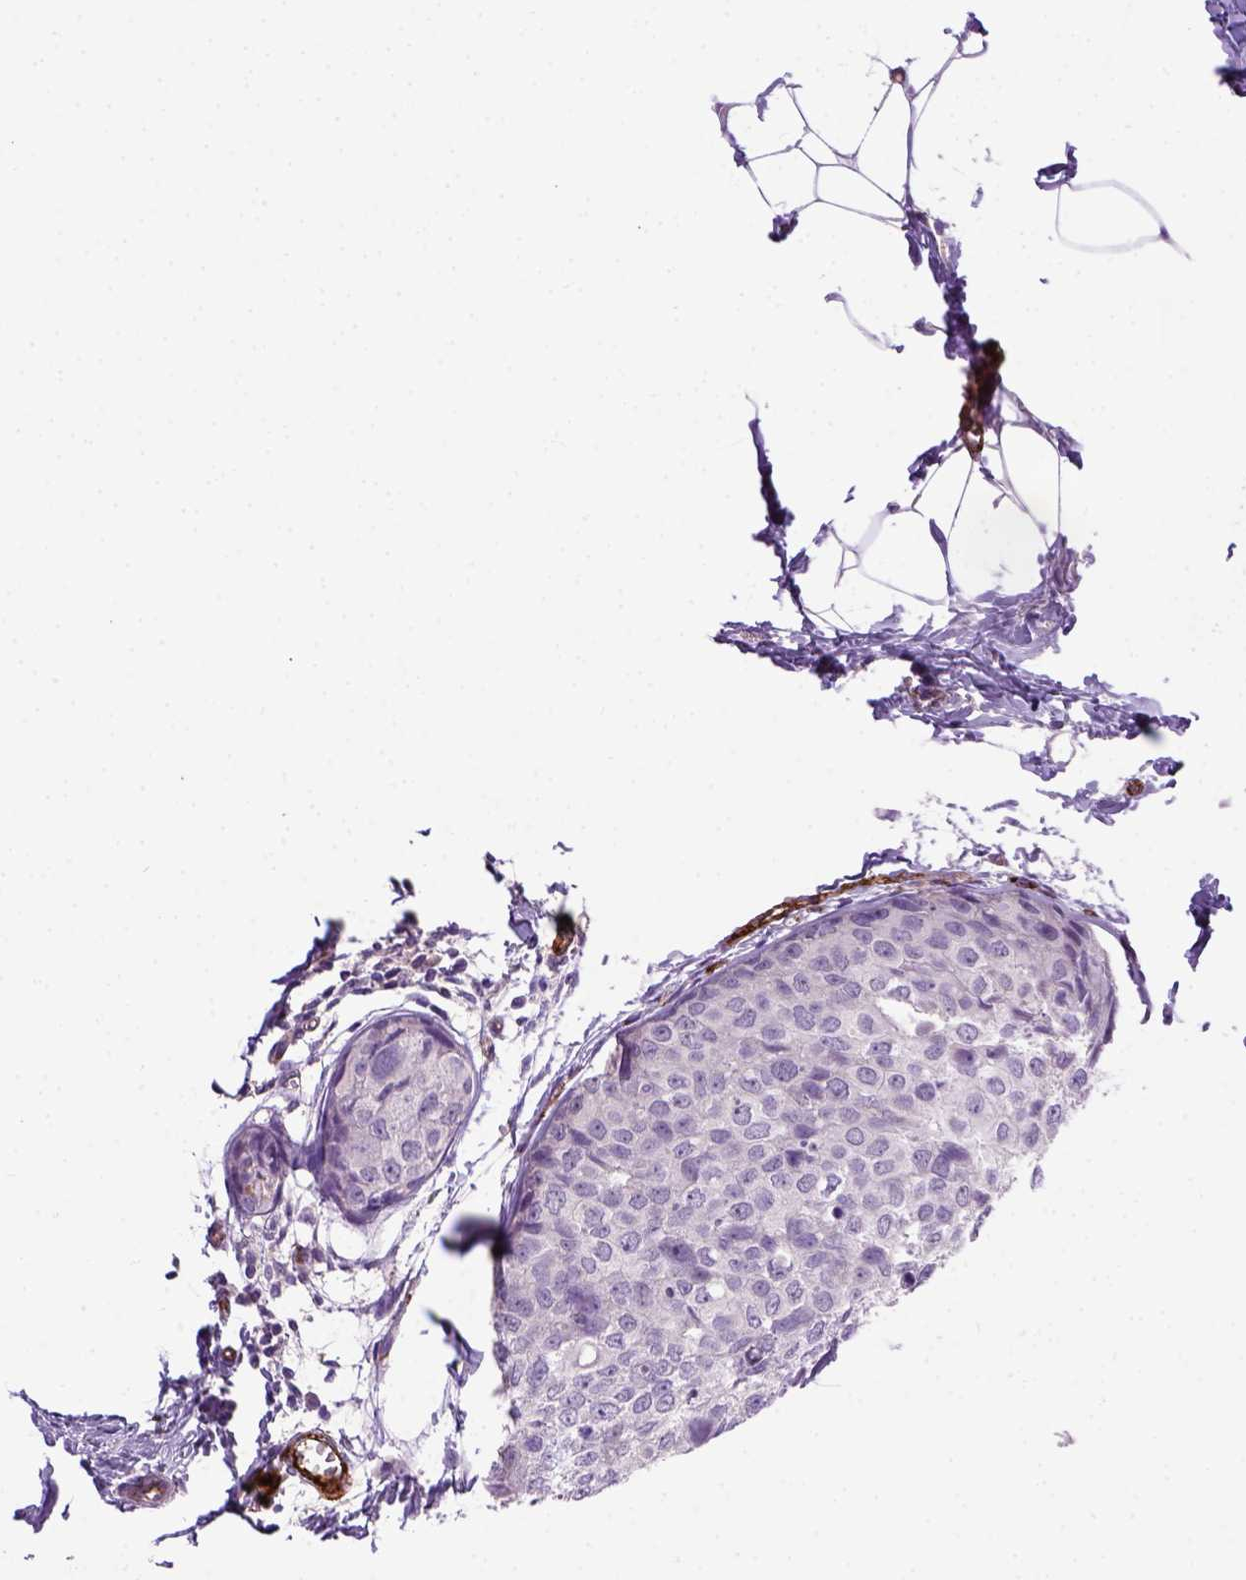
{"staining": {"intensity": "negative", "quantity": "none", "location": "none"}, "tissue": "breast cancer", "cell_type": "Tumor cells", "image_type": "cancer", "snomed": [{"axis": "morphology", "description": "Duct carcinoma"}, {"axis": "topography", "description": "Breast"}], "caption": "Photomicrograph shows no significant protein staining in tumor cells of breast cancer (invasive ductal carcinoma).", "gene": "VWF", "patient": {"sex": "female", "age": 38}}